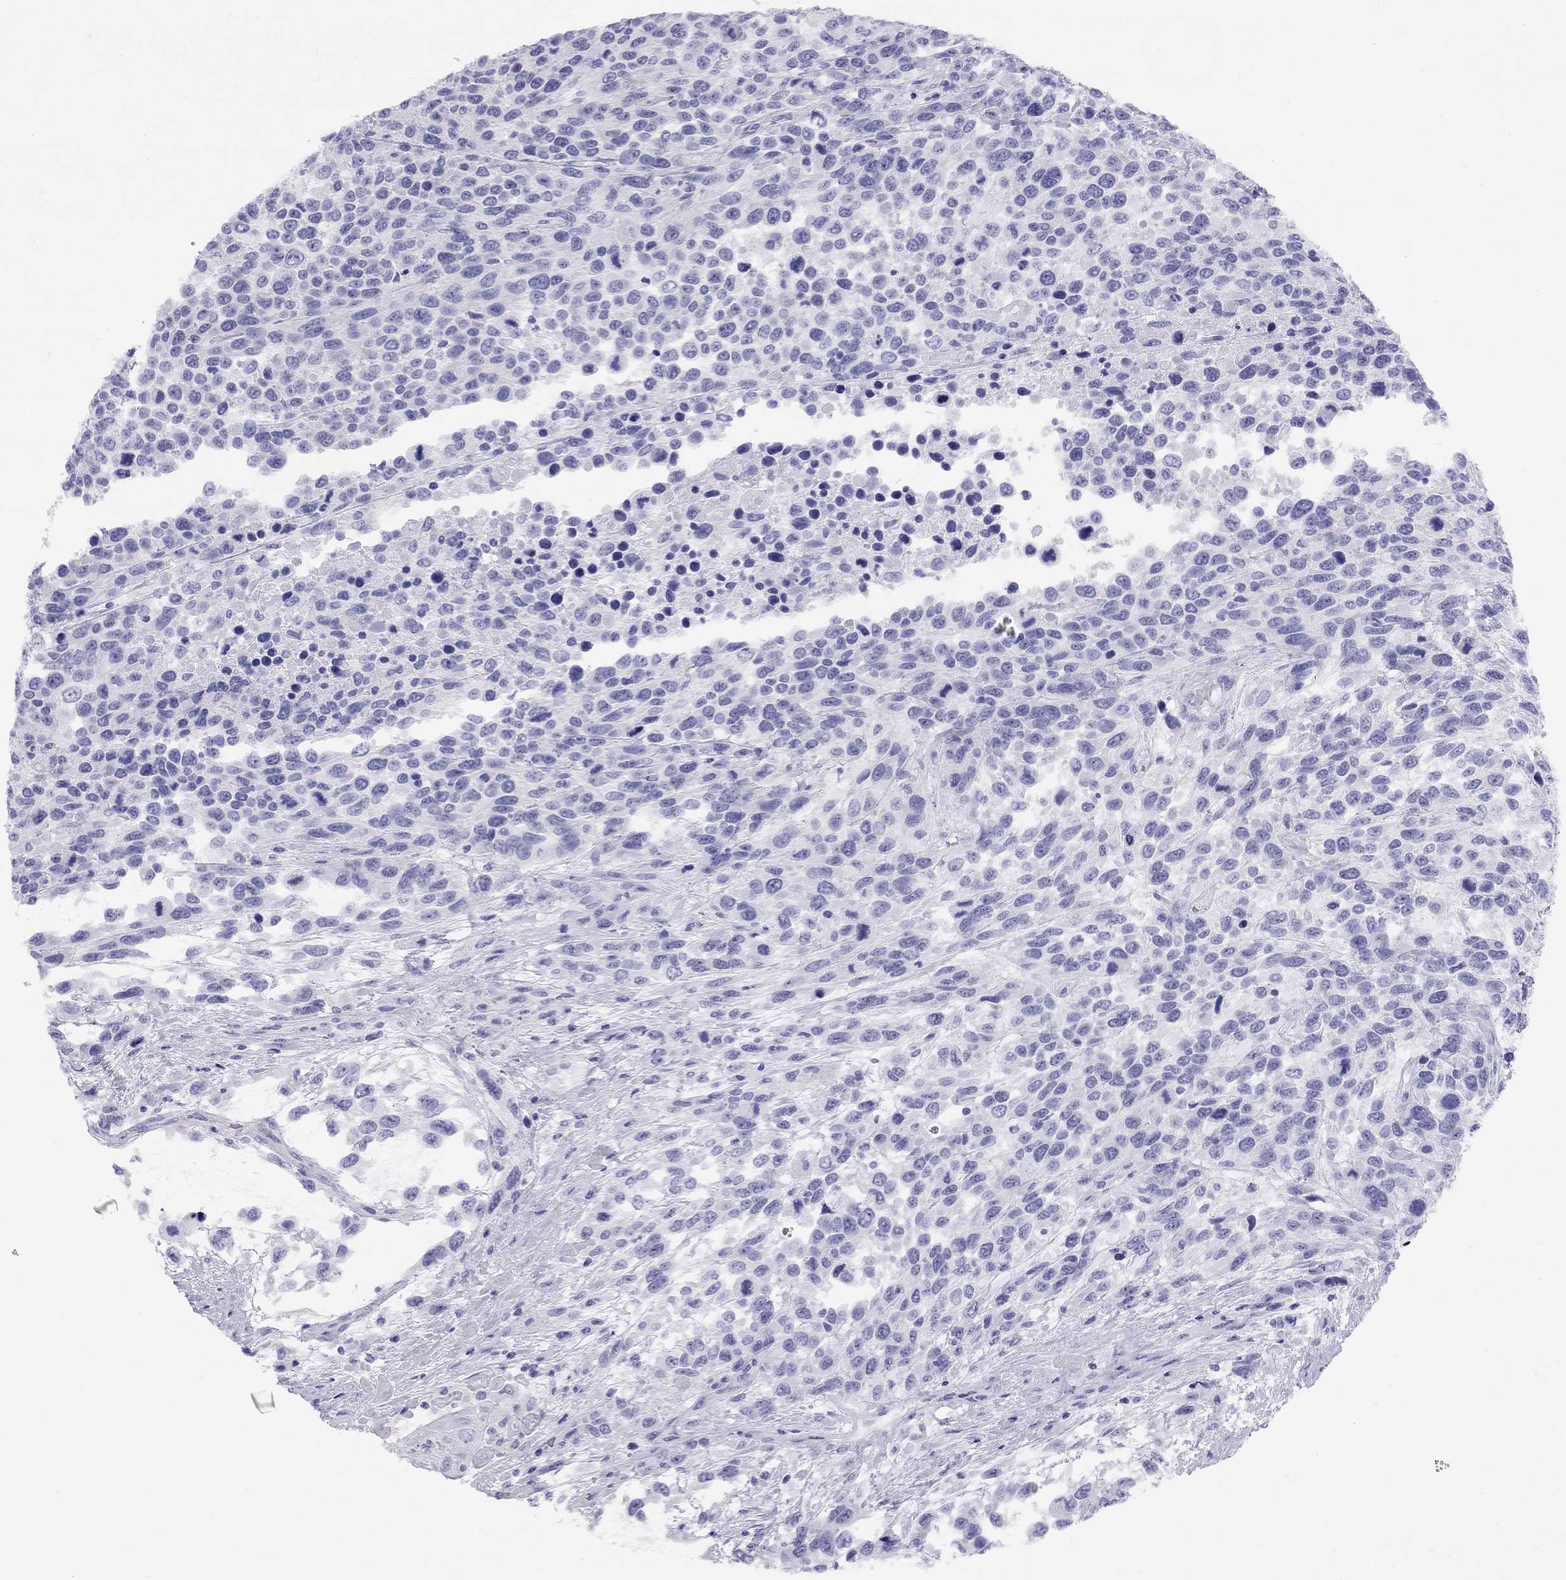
{"staining": {"intensity": "negative", "quantity": "none", "location": "none"}, "tissue": "urothelial cancer", "cell_type": "Tumor cells", "image_type": "cancer", "snomed": [{"axis": "morphology", "description": "Urothelial carcinoma, High grade"}, {"axis": "topography", "description": "Urinary bladder"}], "caption": "Histopathology image shows no significant protein staining in tumor cells of urothelial cancer.", "gene": "LRIT2", "patient": {"sex": "female", "age": 70}}